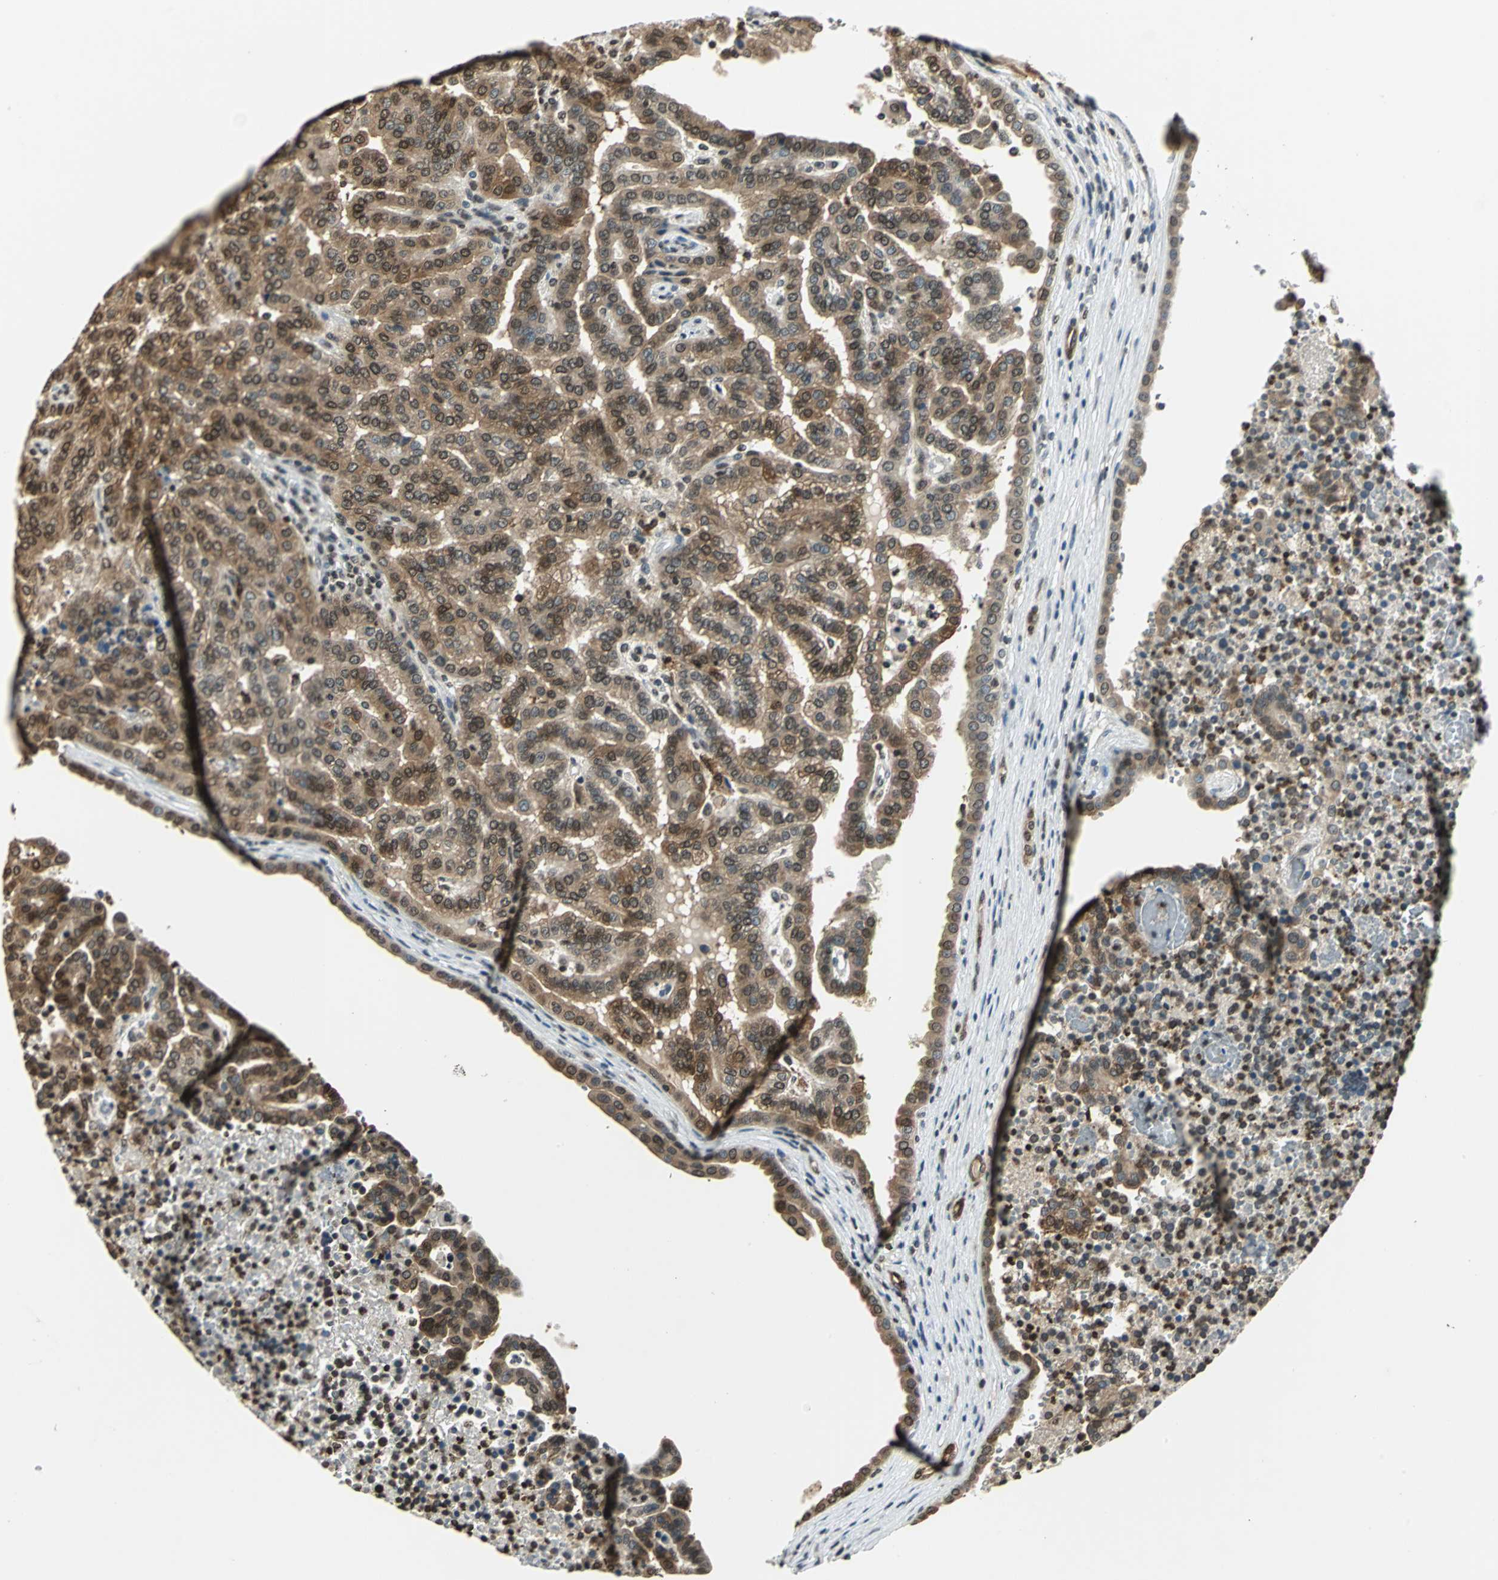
{"staining": {"intensity": "strong", "quantity": ">75%", "location": "cytoplasmic/membranous,nuclear"}, "tissue": "renal cancer", "cell_type": "Tumor cells", "image_type": "cancer", "snomed": [{"axis": "morphology", "description": "Adenocarcinoma, NOS"}, {"axis": "topography", "description": "Kidney"}], "caption": "Renal cancer (adenocarcinoma) stained for a protein reveals strong cytoplasmic/membranous and nuclear positivity in tumor cells. Using DAB (brown) and hematoxylin (blue) stains, captured at high magnification using brightfield microscopy.", "gene": "LGALS3", "patient": {"sex": "male", "age": 61}}